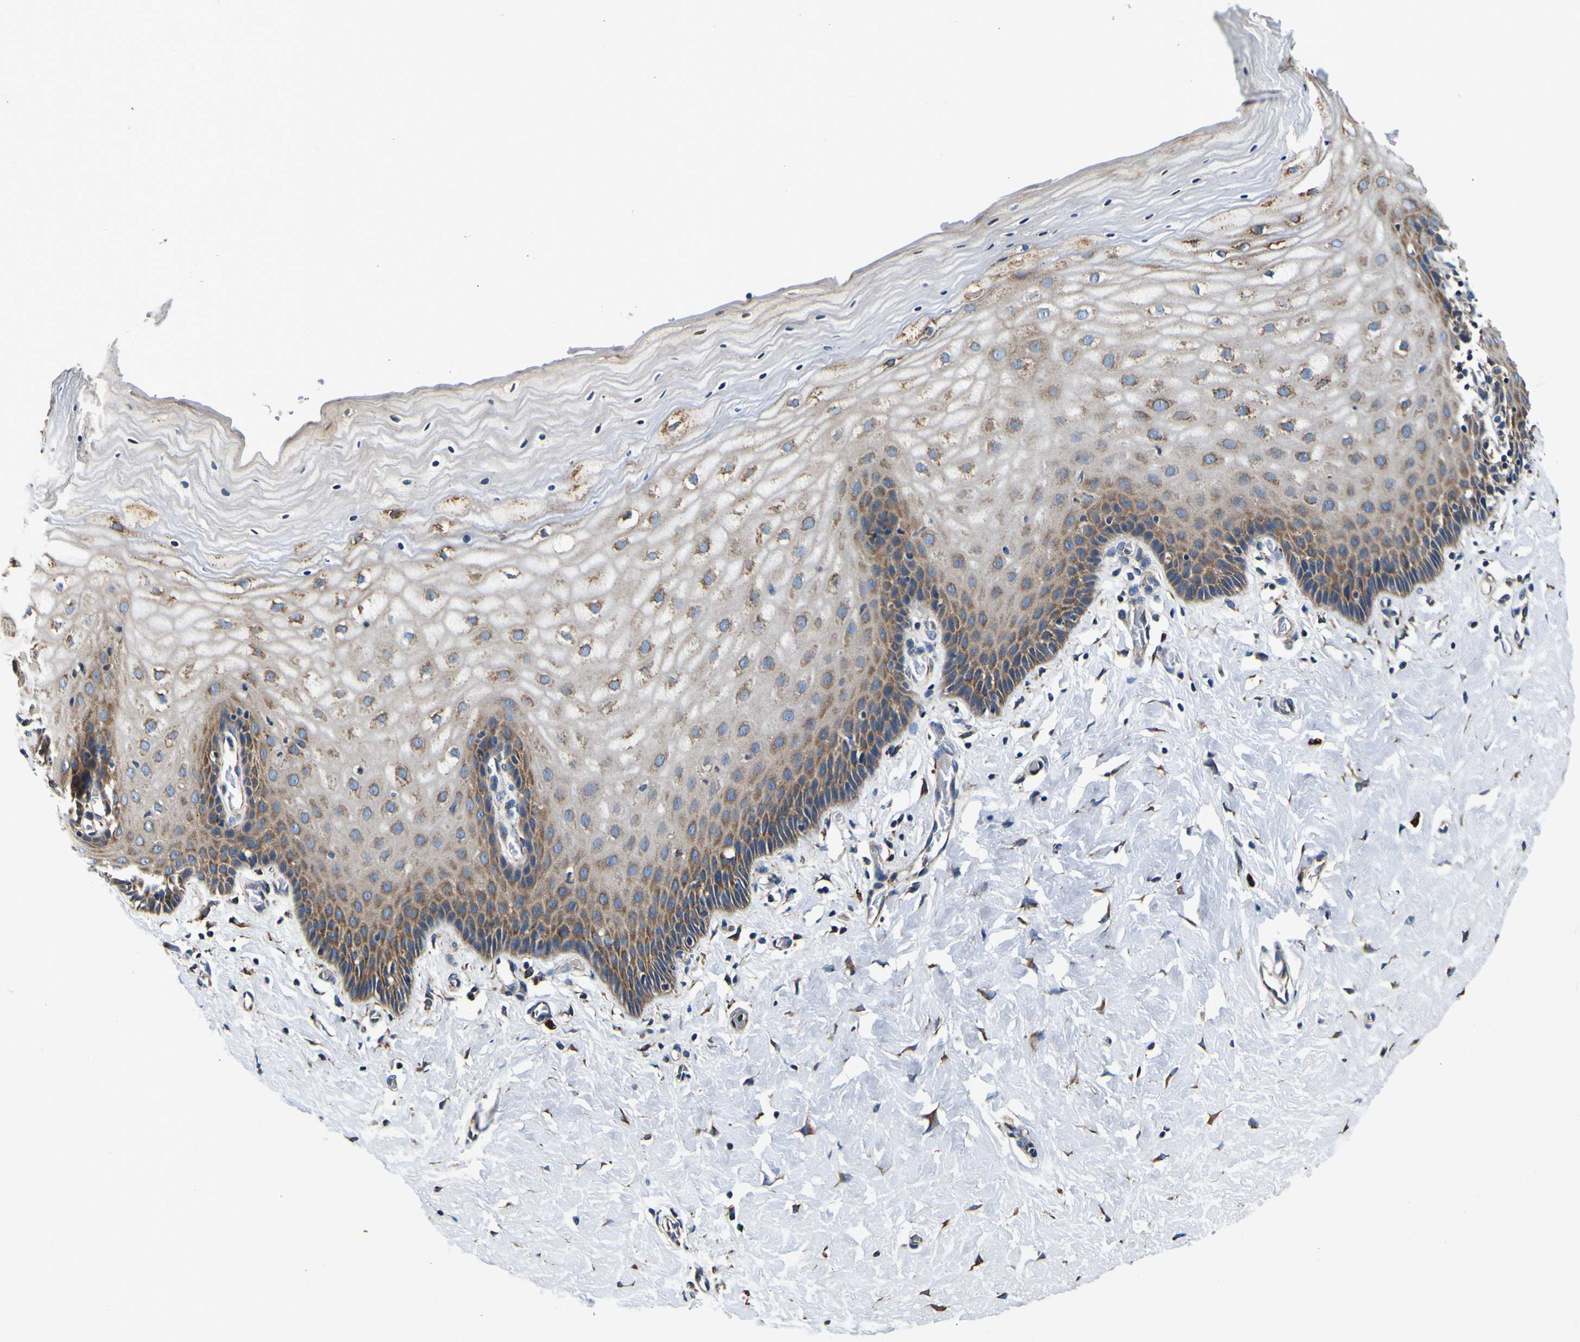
{"staining": {"intensity": "weak", "quantity": ">75%", "location": "cytoplasmic/membranous"}, "tissue": "cervix", "cell_type": "Glandular cells", "image_type": "normal", "snomed": [{"axis": "morphology", "description": "Normal tissue, NOS"}, {"axis": "topography", "description": "Cervix"}], "caption": "The histopathology image reveals a brown stain indicating the presence of a protein in the cytoplasmic/membranous of glandular cells in cervix.", "gene": "INPP5A", "patient": {"sex": "female", "age": 55}}